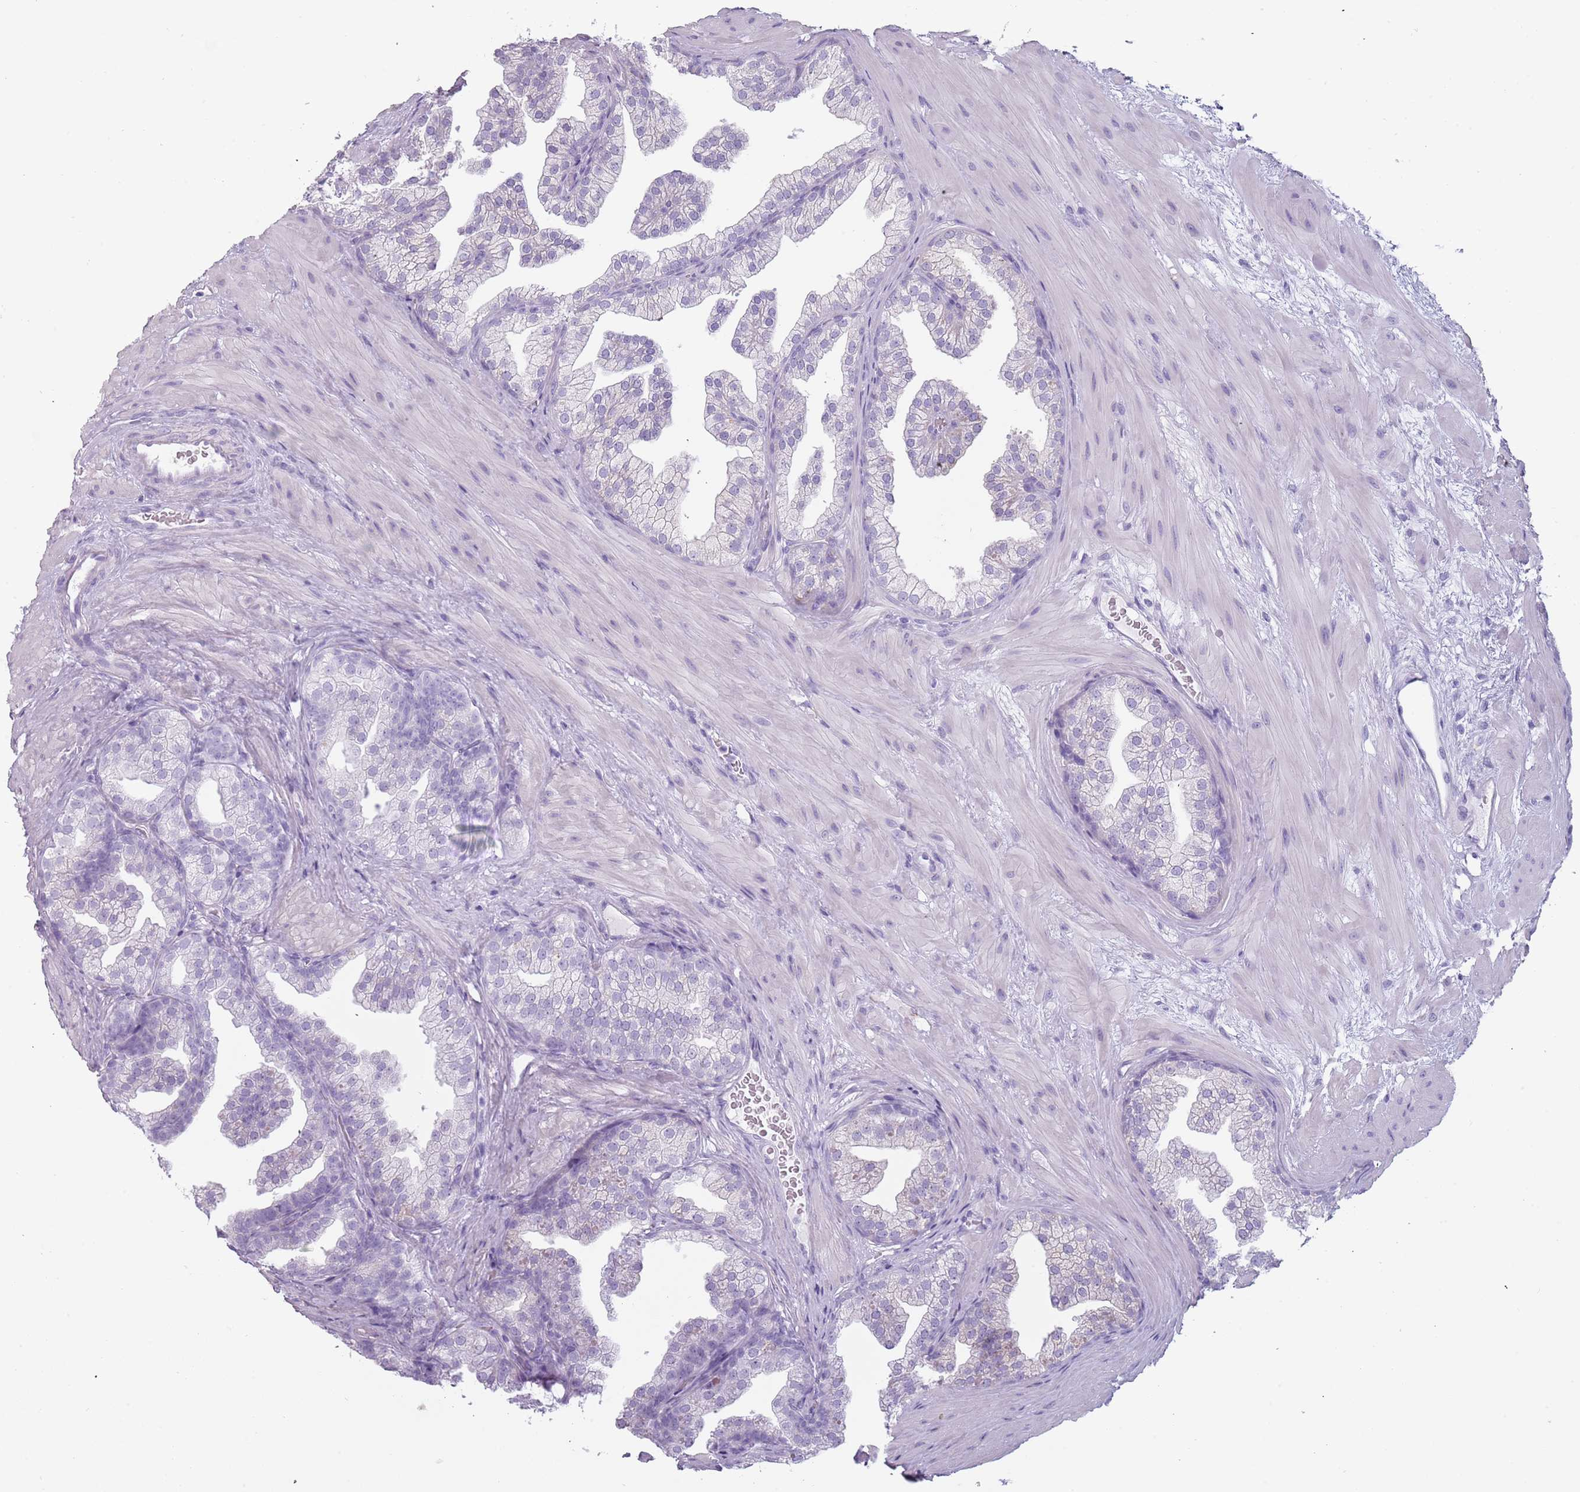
{"staining": {"intensity": "negative", "quantity": "none", "location": "none"}, "tissue": "prostate", "cell_type": "Glandular cells", "image_type": "normal", "snomed": [{"axis": "morphology", "description": "Normal tissue, NOS"}, {"axis": "topography", "description": "Prostate"}], "caption": "An image of human prostate is negative for staining in glandular cells. Nuclei are stained in blue.", "gene": "COLEC12", "patient": {"sex": "male", "age": 37}}